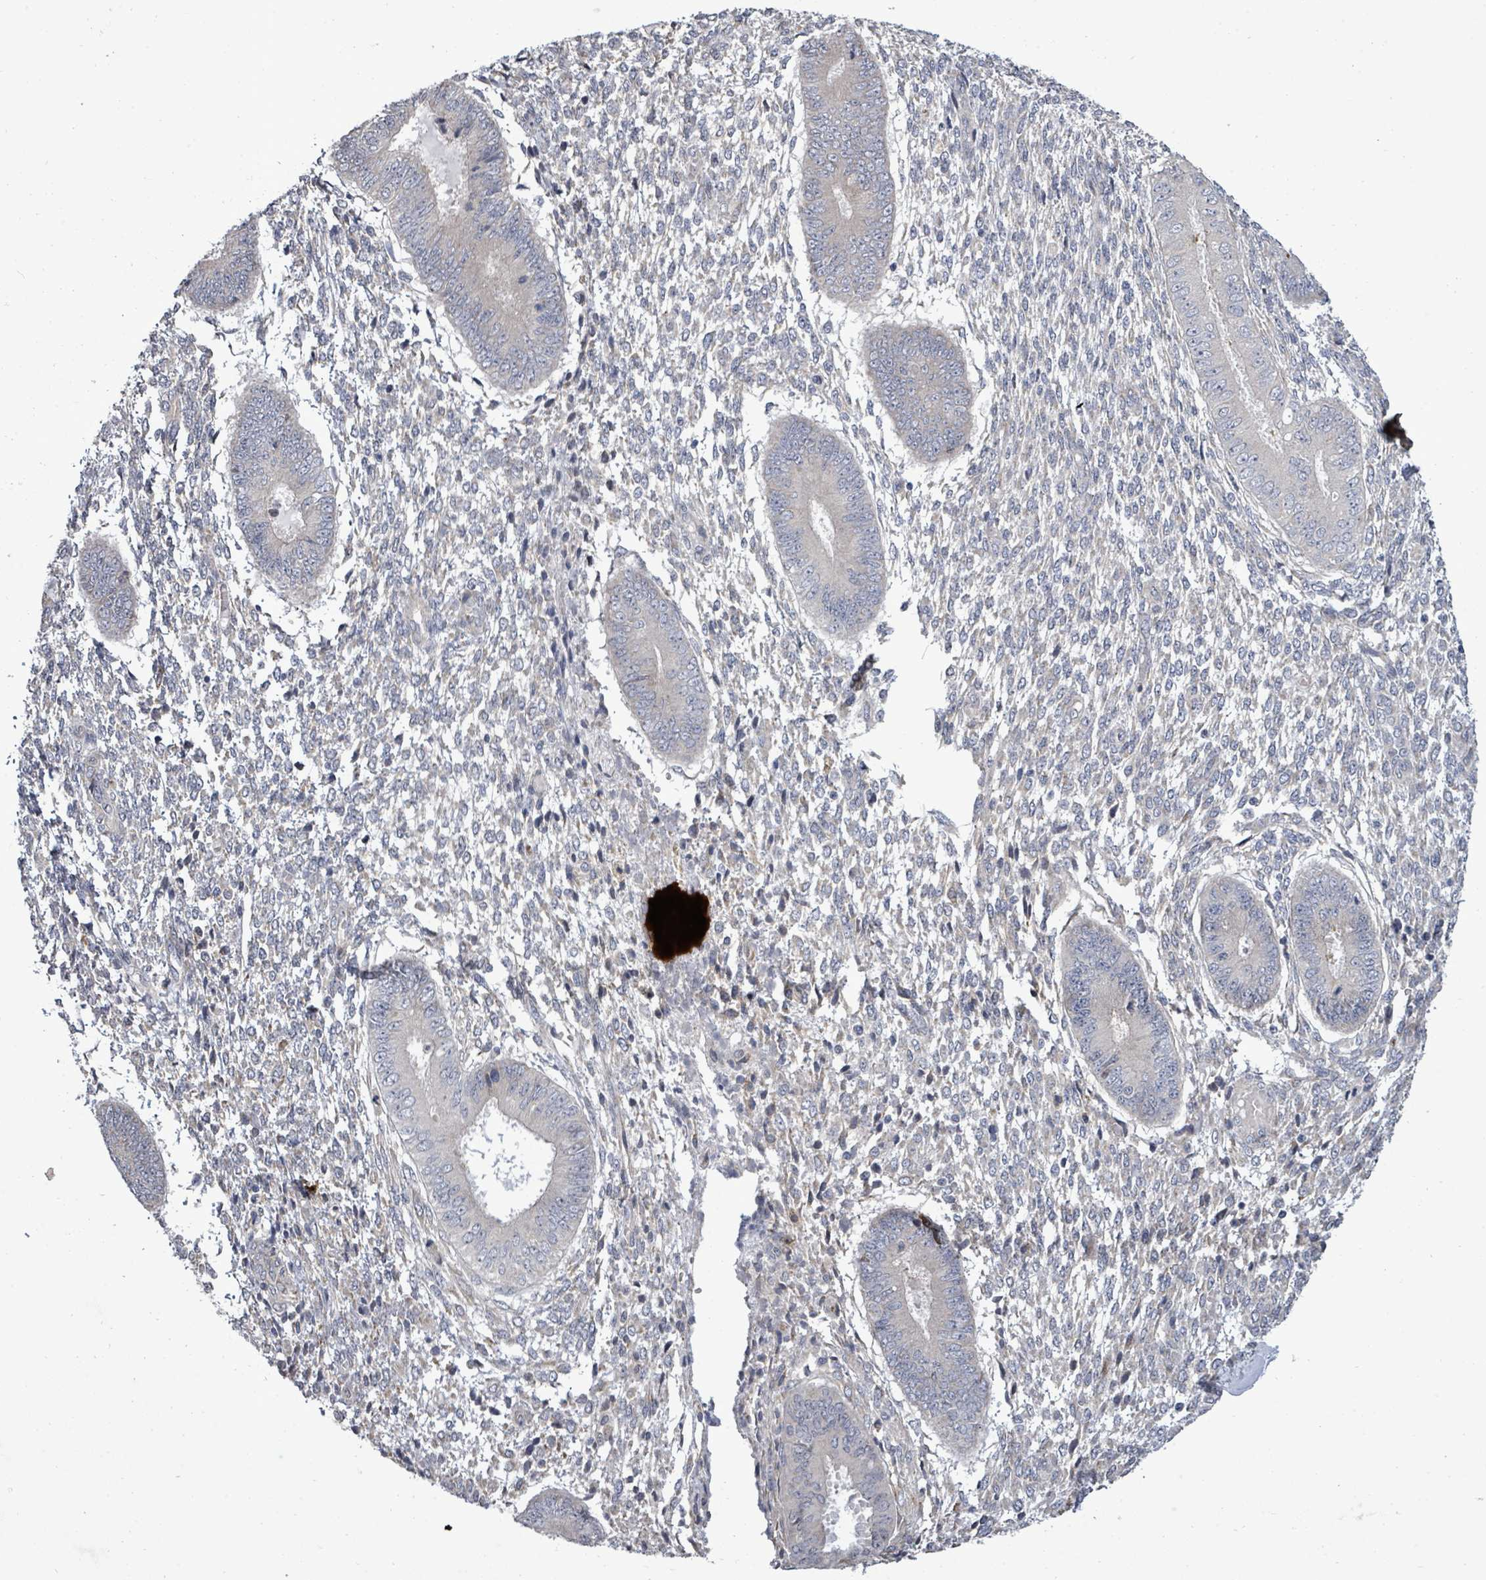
{"staining": {"intensity": "negative", "quantity": "none", "location": "none"}, "tissue": "endometrium", "cell_type": "Cells in endometrial stroma", "image_type": "normal", "snomed": [{"axis": "morphology", "description": "Normal tissue, NOS"}, {"axis": "topography", "description": "Endometrium"}], "caption": "Immunohistochemistry (IHC) image of benign endometrium: human endometrium stained with DAB reveals no significant protein expression in cells in endometrial stroma.", "gene": "POMGNT2", "patient": {"sex": "female", "age": 49}}